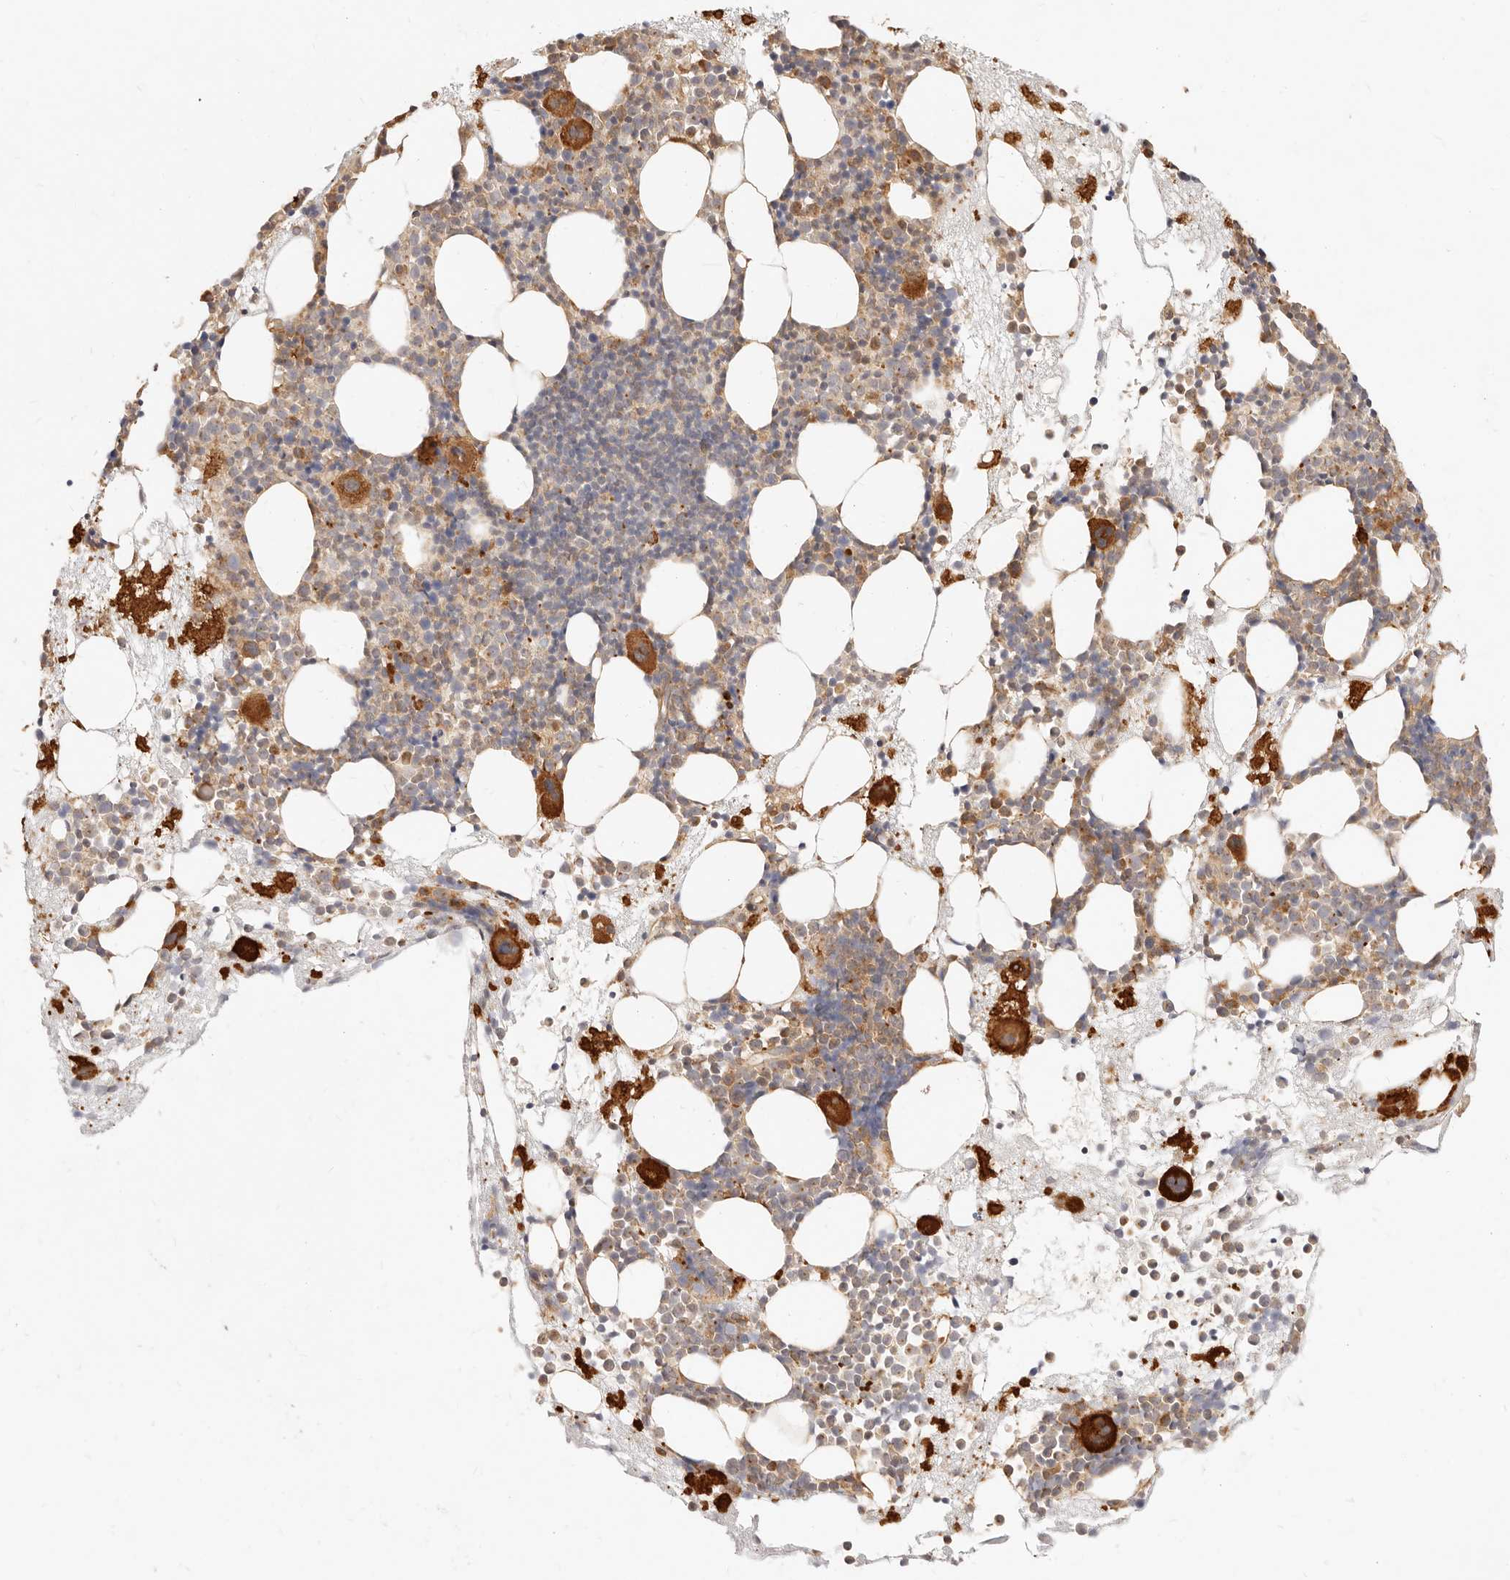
{"staining": {"intensity": "strong", "quantity": "<25%", "location": "cytoplasmic/membranous"}, "tissue": "bone marrow", "cell_type": "Hematopoietic cells", "image_type": "normal", "snomed": [{"axis": "morphology", "description": "Normal tissue, NOS"}, {"axis": "topography", "description": "Bone marrow"}], "caption": "The micrograph exhibits a brown stain indicating the presence of a protein in the cytoplasmic/membranous of hematopoietic cells in bone marrow. The protein of interest is stained brown, and the nuclei are stained in blue (DAB (3,3'-diaminobenzidine) IHC with brightfield microscopy, high magnification).", "gene": "UBXN10", "patient": {"sex": "male", "age": 50}}